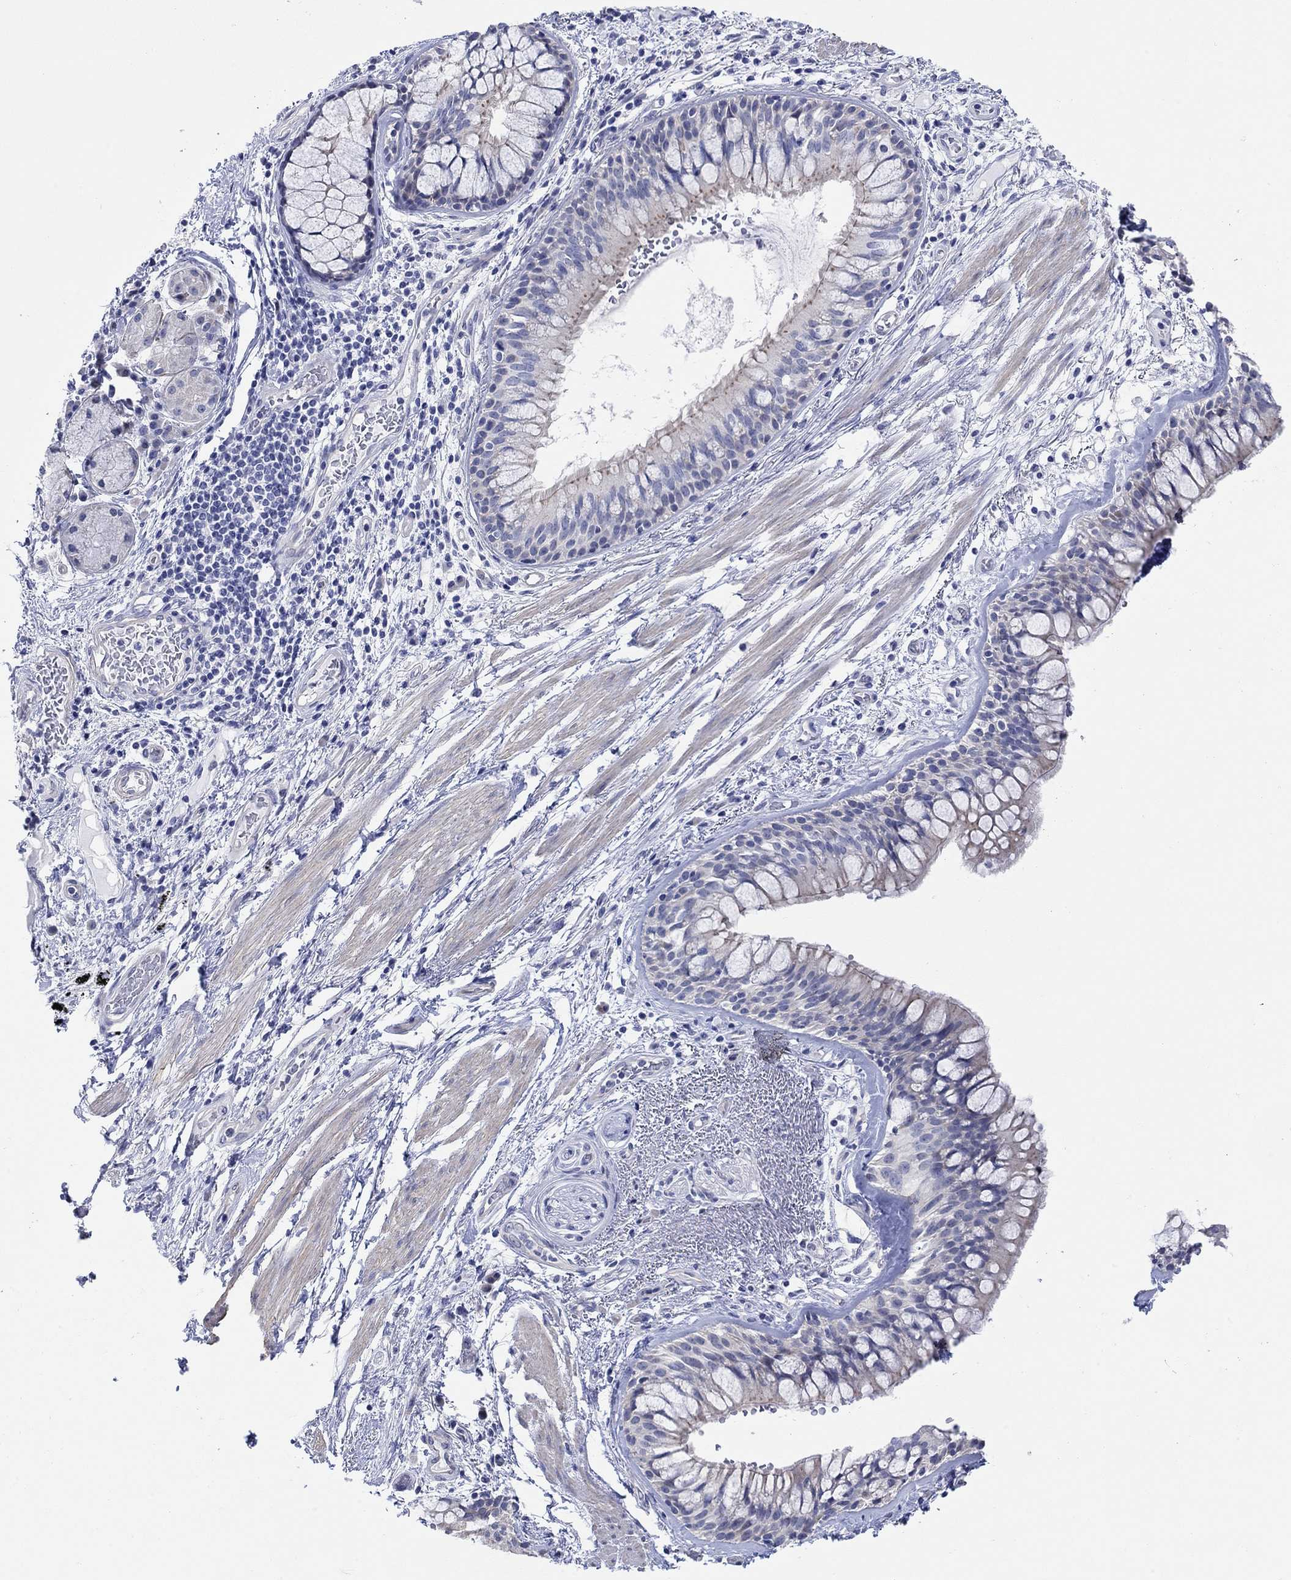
{"staining": {"intensity": "negative", "quantity": "none", "location": "none"}, "tissue": "bronchus", "cell_type": "Respiratory epithelial cells", "image_type": "normal", "snomed": [{"axis": "morphology", "description": "Normal tissue, NOS"}, {"axis": "topography", "description": "Bronchus"}, {"axis": "topography", "description": "Lung"}], "caption": "Immunohistochemistry (IHC) of benign human bronchus shows no expression in respiratory epithelial cells. (Brightfield microscopy of DAB immunohistochemistry at high magnification).", "gene": "KRT222", "patient": {"sex": "female", "age": 57}}